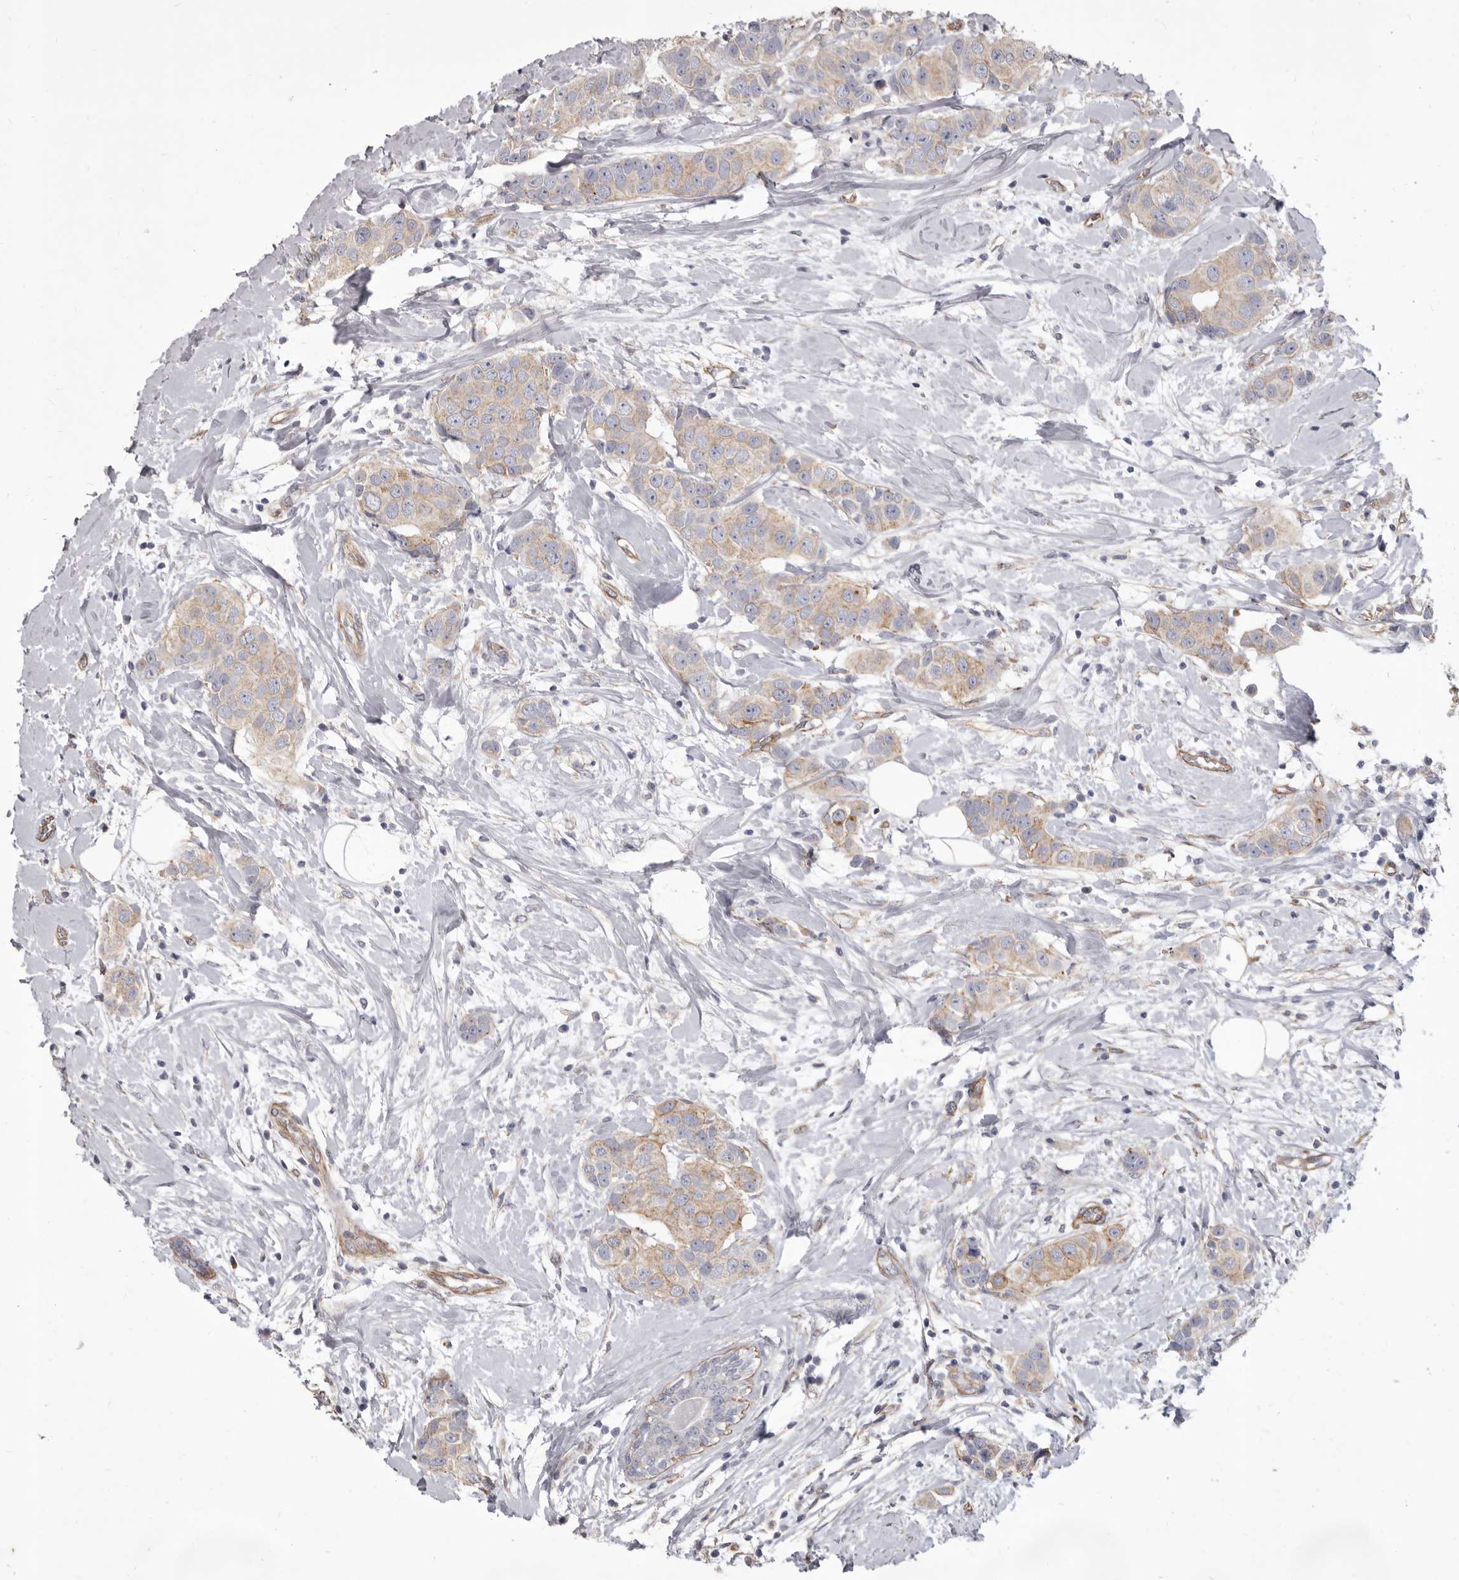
{"staining": {"intensity": "weak", "quantity": ">75%", "location": "cytoplasmic/membranous"}, "tissue": "breast cancer", "cell_type": "Tumor cells", "image_type": "cancer", "snomed": [{"axis": "morphology", "description": "Normal tissue, NOS"}, {"axis": "morphology", "description": "Duct carcinoma"}, {"axis": "topography", "description": "Breast"}], "caption": "Protein staining reveals weak cytoplasmic/membranous staining in approximately >75% of tumor cells in breast cancer (infiltrating ductal carcinoma). (Stains: DAB in brown, nuclei in blue, Microscopy: brightfield microscopy at high magnification).", "gene": "P2RX6", "patient": {"sex": "female", "age": 39}}